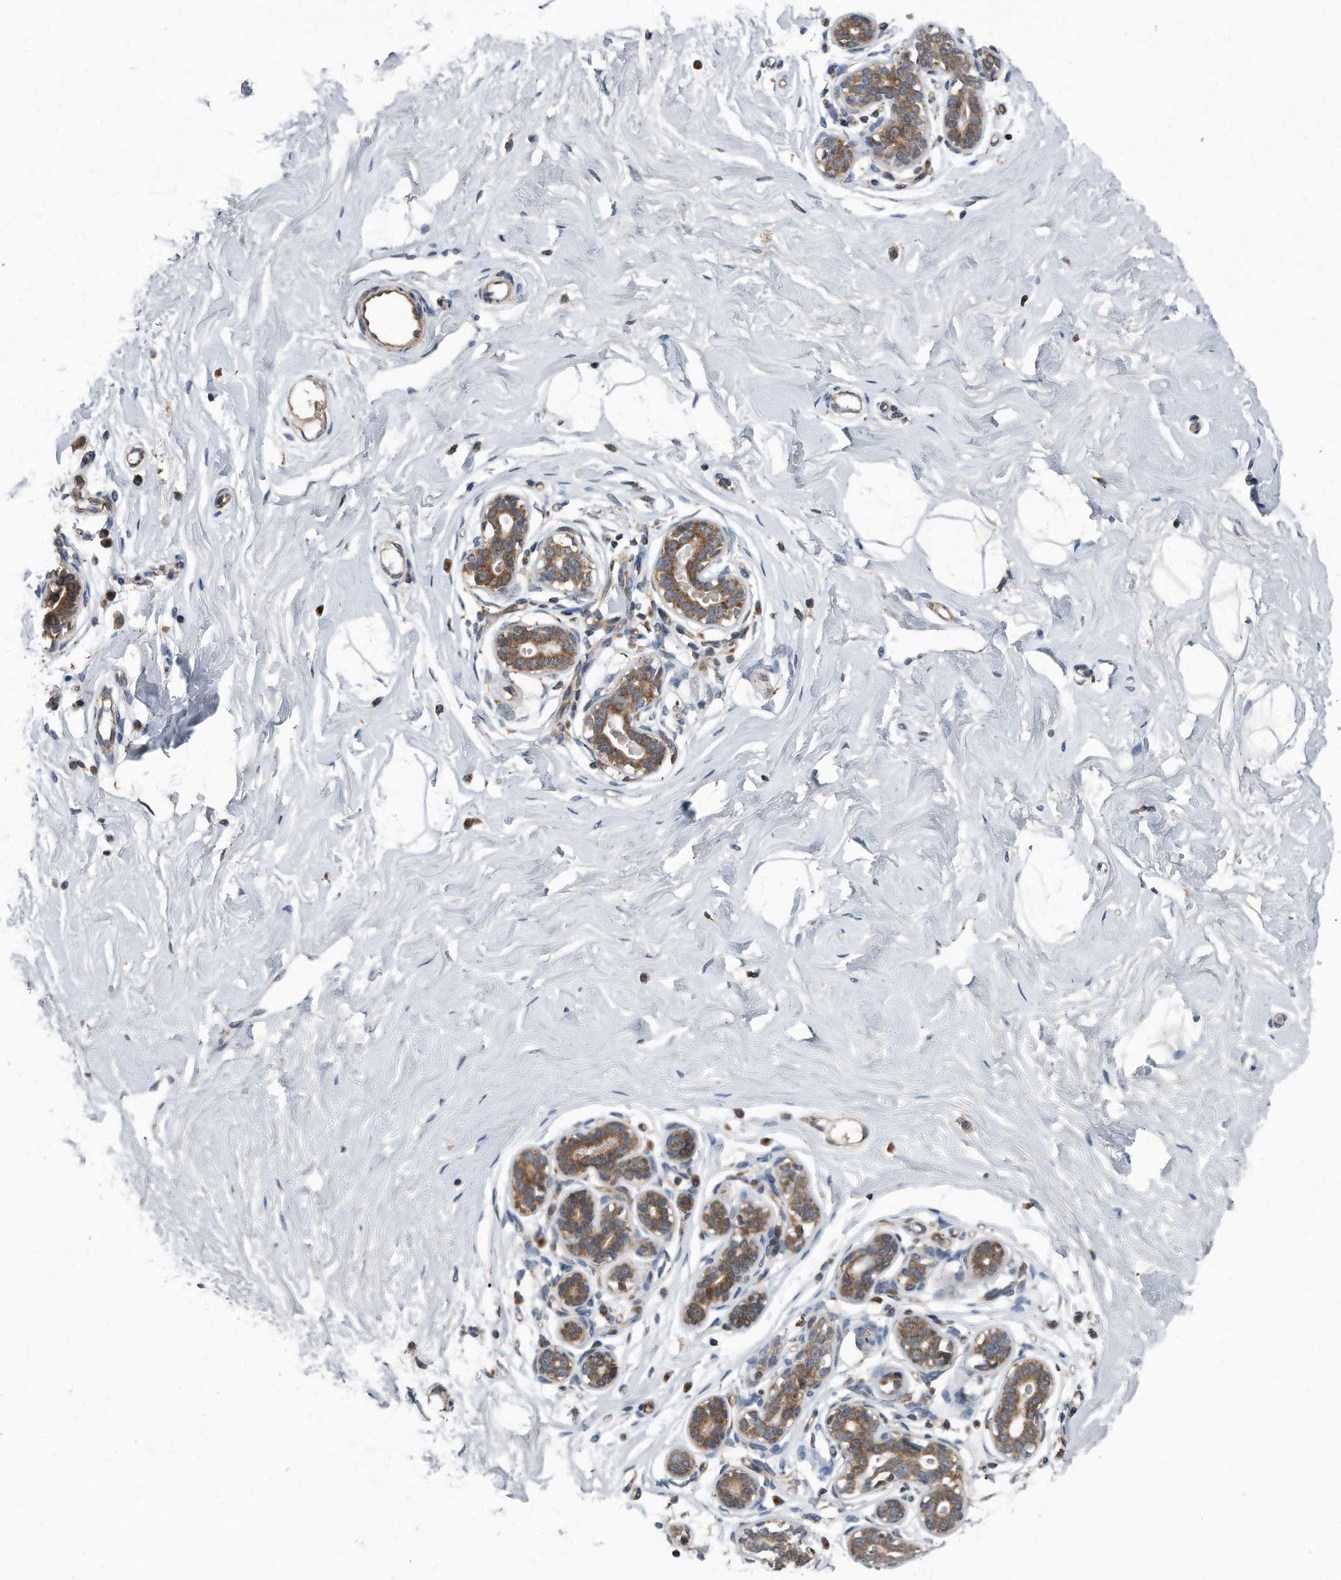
{"staining": {"intensity": "weak", "quantity": ">75%", "location": "cytoplasmic/membranous"}, "tissue": "breast", "cell_type": "Adipocytes", "image_type": "normal", "snomed": [{"axis": "morphology", "description": "Normal tissue, NOS"}, {"axis": "morphology", "description": "Adenoma, NOS"}, {"axis": "topography", "description": "Breast"}], "caption": "Human breast stained for a protein (brown) shows weak cytoplasmic/membranous positive staining in approximately >75% of adipocytes.", "gene": "LYRM4", "patient": {"sex": "female", "age": 23}}